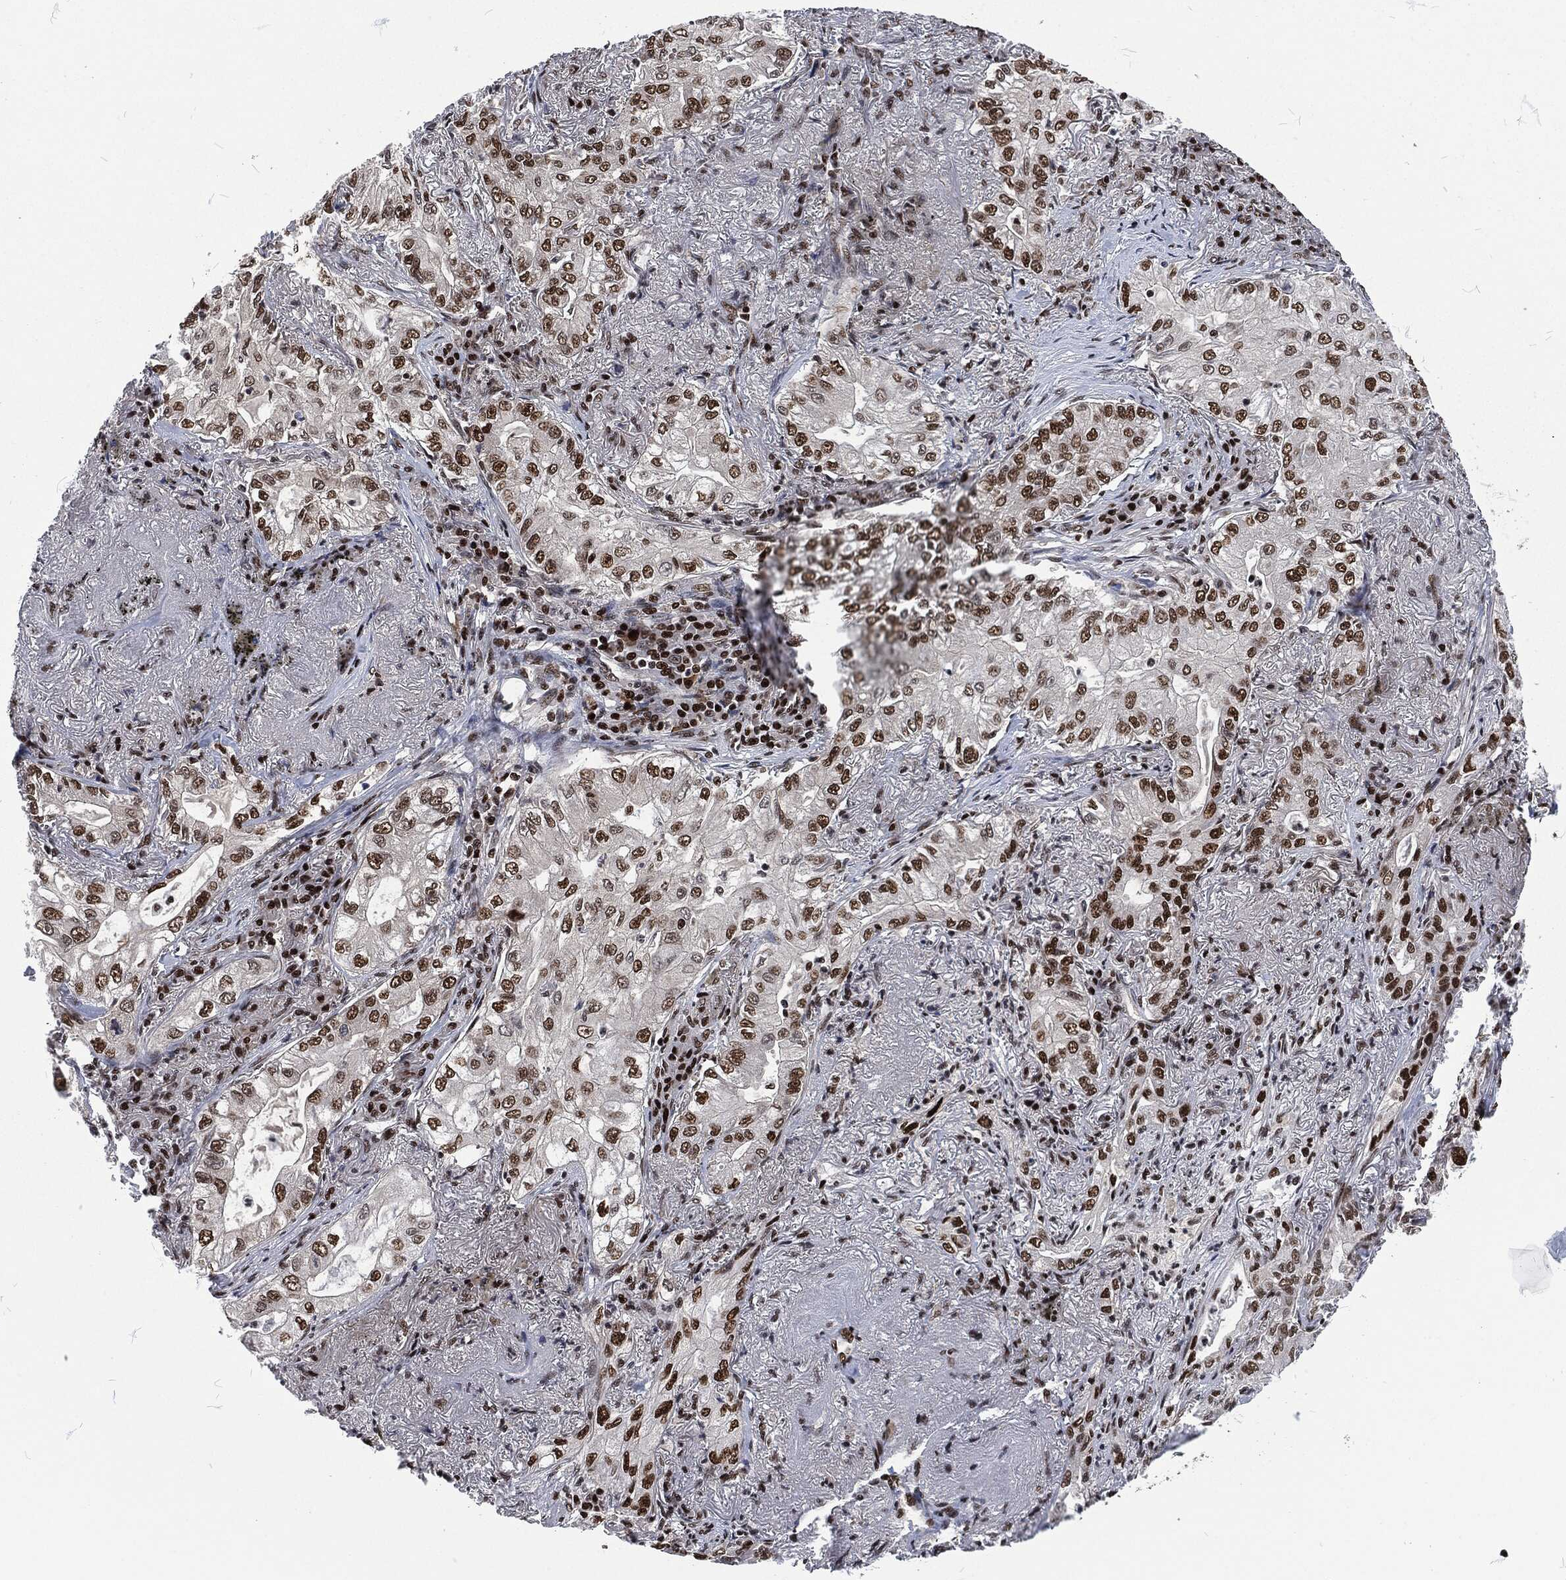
{"staining": {"intensity": "strong", "quantity": "25%-75%", "location": "nuclear"}, "tissue": "lung cancer", "cell_type": "Tumor cells", "image_type": "cancer", "snomed": [{"axis": "morphology", "description": "Adenocarcinoma, NOS"}, {"axis": "topography", "description": "Lung"}], "caption": "Immunohistochemistry (IHC) image of adenocarcinoma (lung) stained for a protein (brown), which exhibits high levels of strong nuclear staining in about 25%-75% of tumor cells.", "gene": "DCPS", "patient": {"sex": "female", "age": 73}}